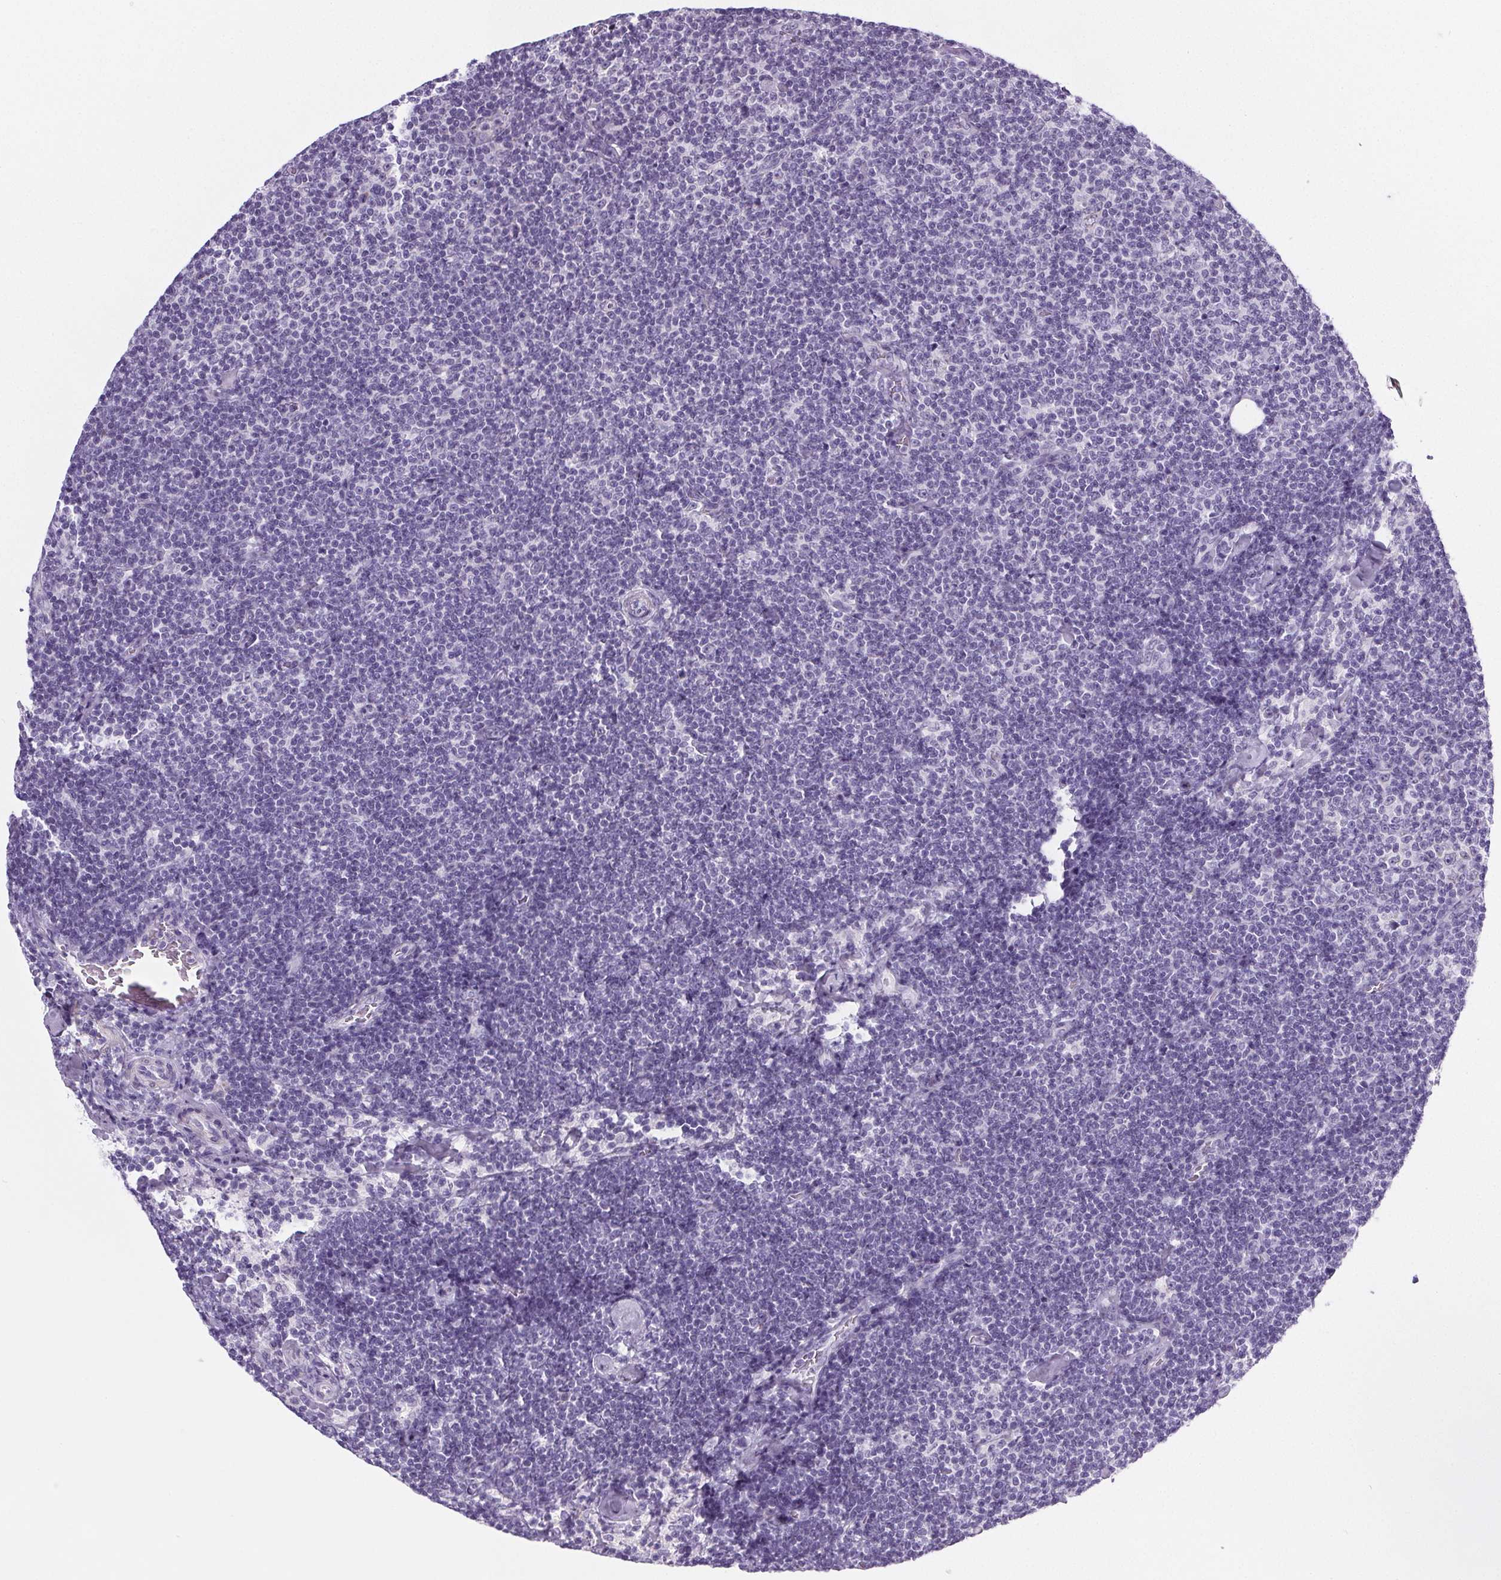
{"staining": {"intensity": "negative", "quantity": "none", "location": "none"}, "tissue": "lymphoma", "cell_type": "Tumor cells", "image_type": "cancer", "snomed": [{"axis": "morphology", "description": "Malignant lymphoma, non-Hodgkin's type, Low grade"}, {"axis": "topography", "description": "Lymph node"}], "caption": "Image shows no protein staining in tumor cells of lymphoma tissue. Brightfield microscopy of immunohistochemistry (IHC) stained with DAB (3,3'-diaminobenzidine) (brown) and hematoxylin (blue), captured at high magnification.", "gene": "ELAVL2", "patient": {"sex": "male", "age": 81}}